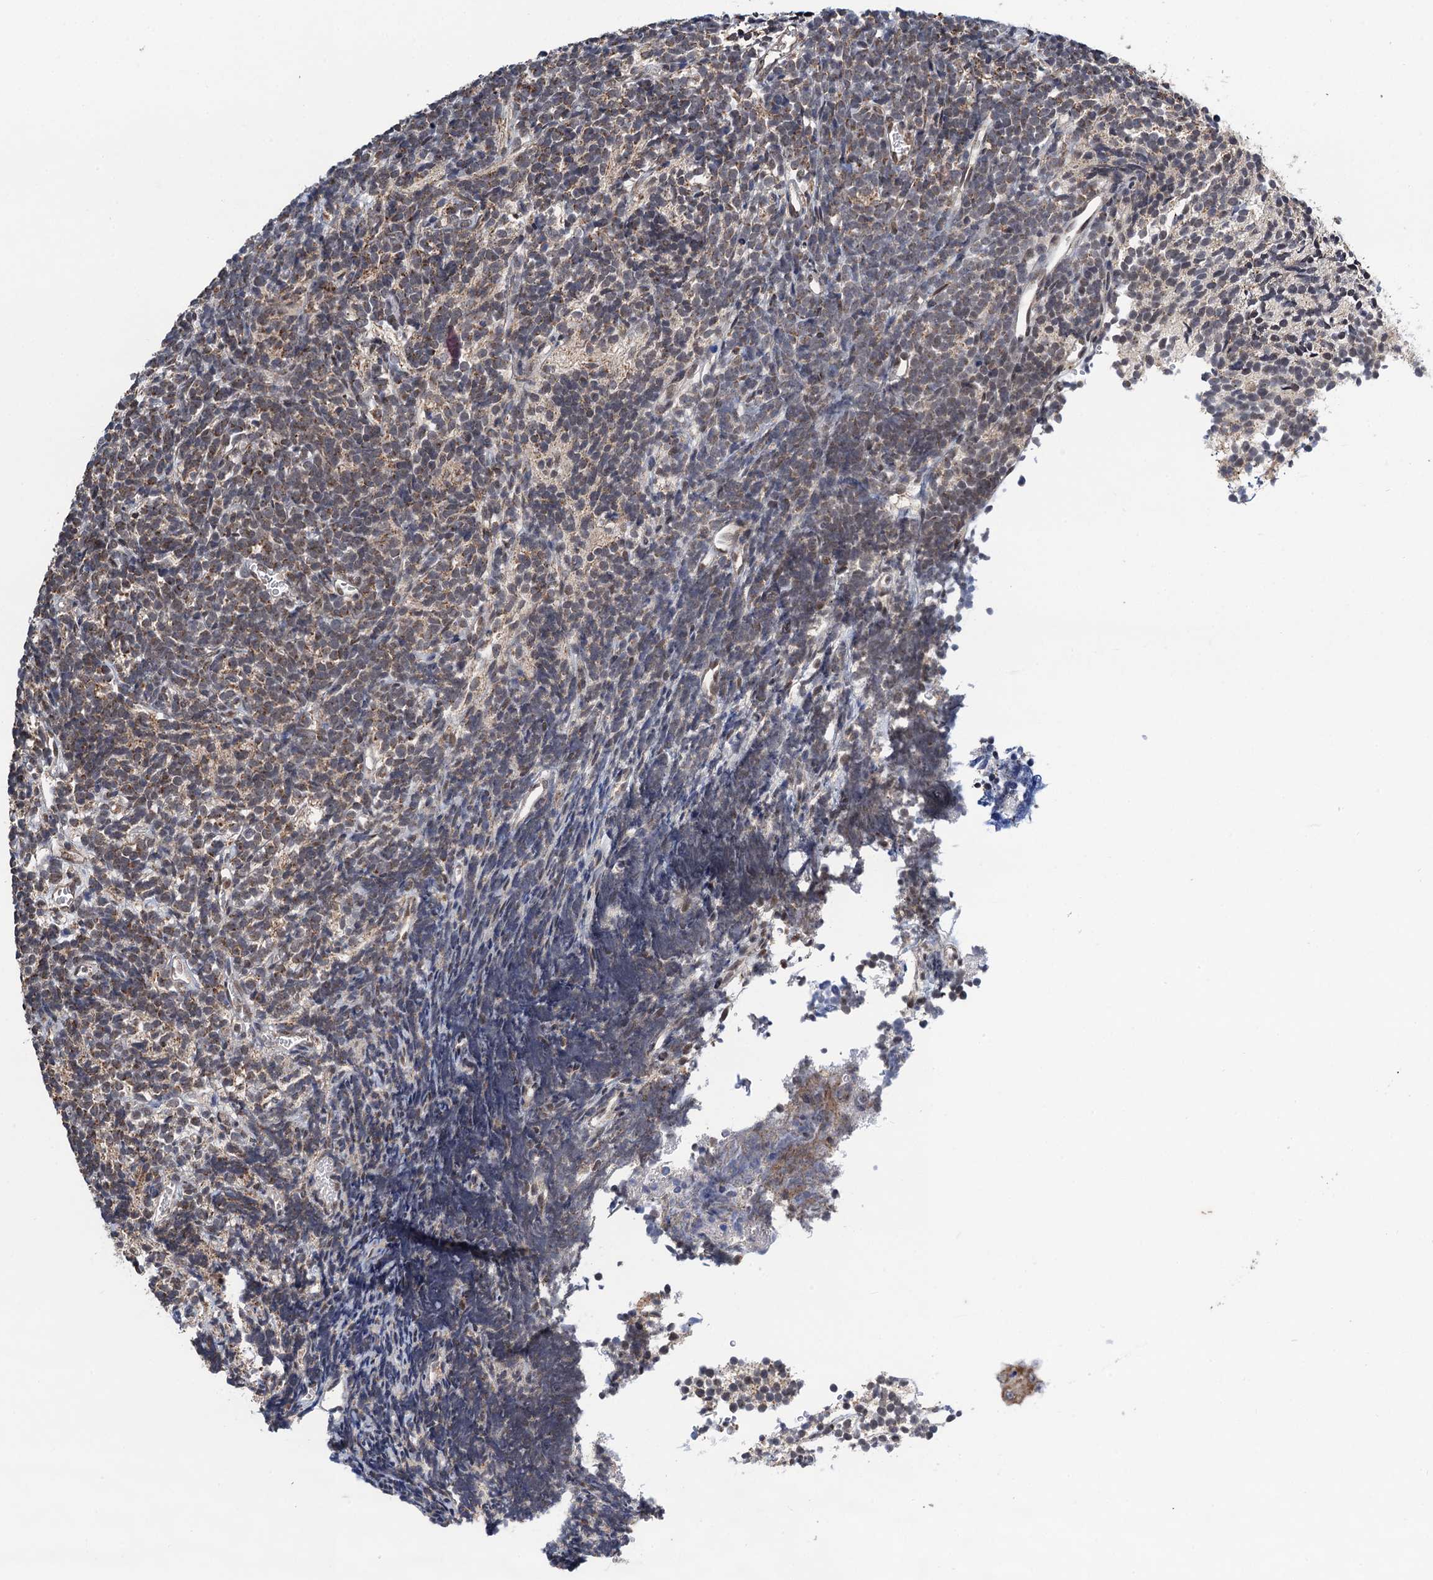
{"staining": {"intensity": "weak", "quantity": "<25%", "location": "cytoplasmic/membranous"}, "tissue": "glioma", "cell_type": "Tumor cells", "image_type": "cancer", "snomed": [{"axis": "morphology", "description": "Glioma, malignant, Low grade"}, {"axis": "topography", "description": "Brain"}], "caption": "An image of human glioma is negative for staining in tumor cells.", "gene": "CMPK2", "patient": {"sex": "female", "age": 1}}